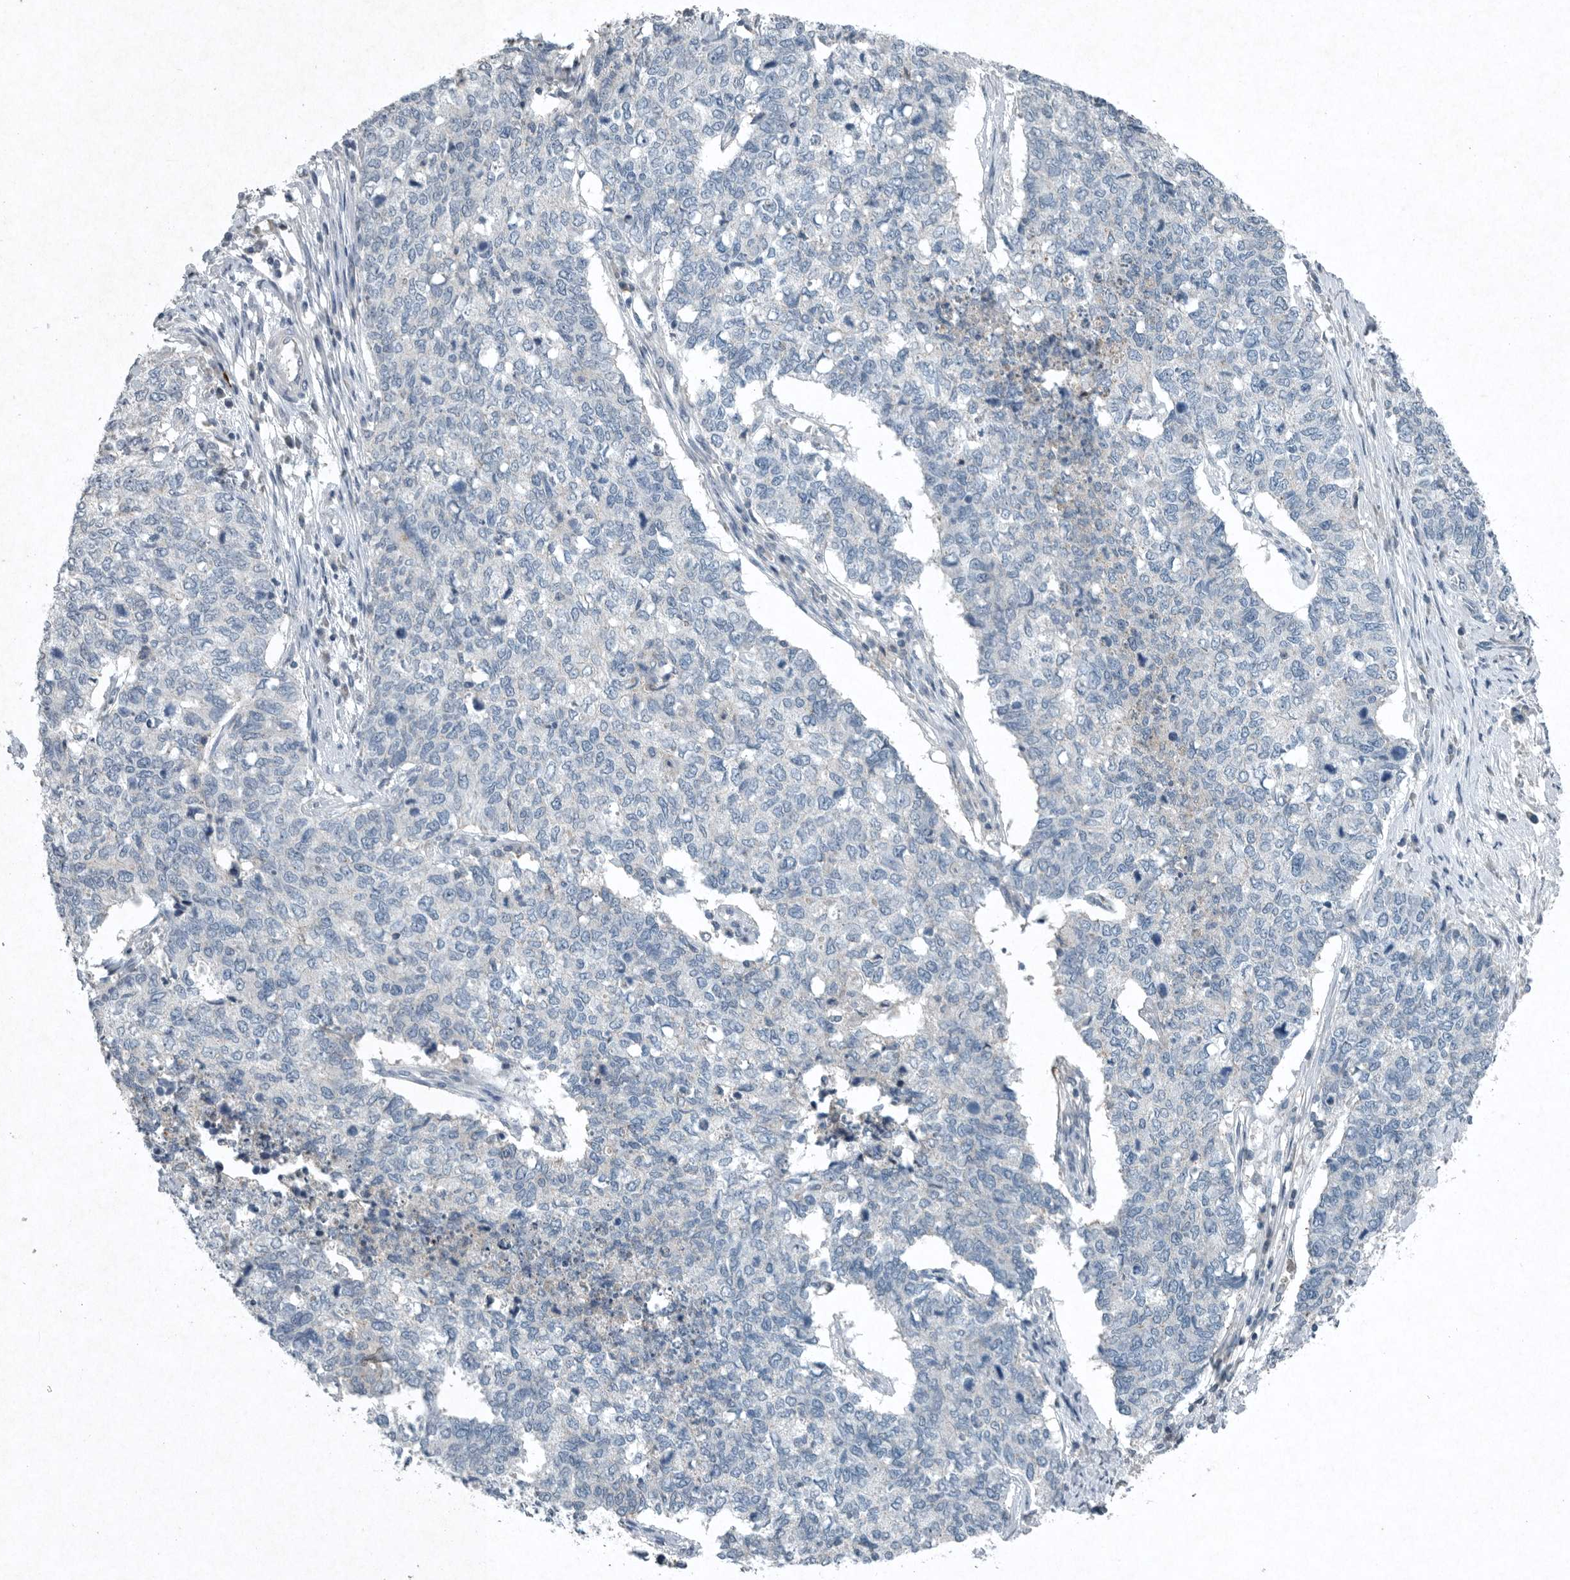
{"staining": {"intensity": "negative", "quantity": "none", "location": "none"}, "tissue": "cervical cancer", "cell_type": "Tumor cells", "image_type": "cancer", "snomed": [{"axis": "morphology", "description": "Squamous cell carcinoma, NOS"}, {"axis": "topography", "description": "Cervix"}], "caption": "IHC histopathology image of cervical cancer stained for a protein (brown), which reveals no expression in tumor cells. Nuclei are stained in blue.", "gene": "IL20", "patient": {"sex": "female", "age": 63}}